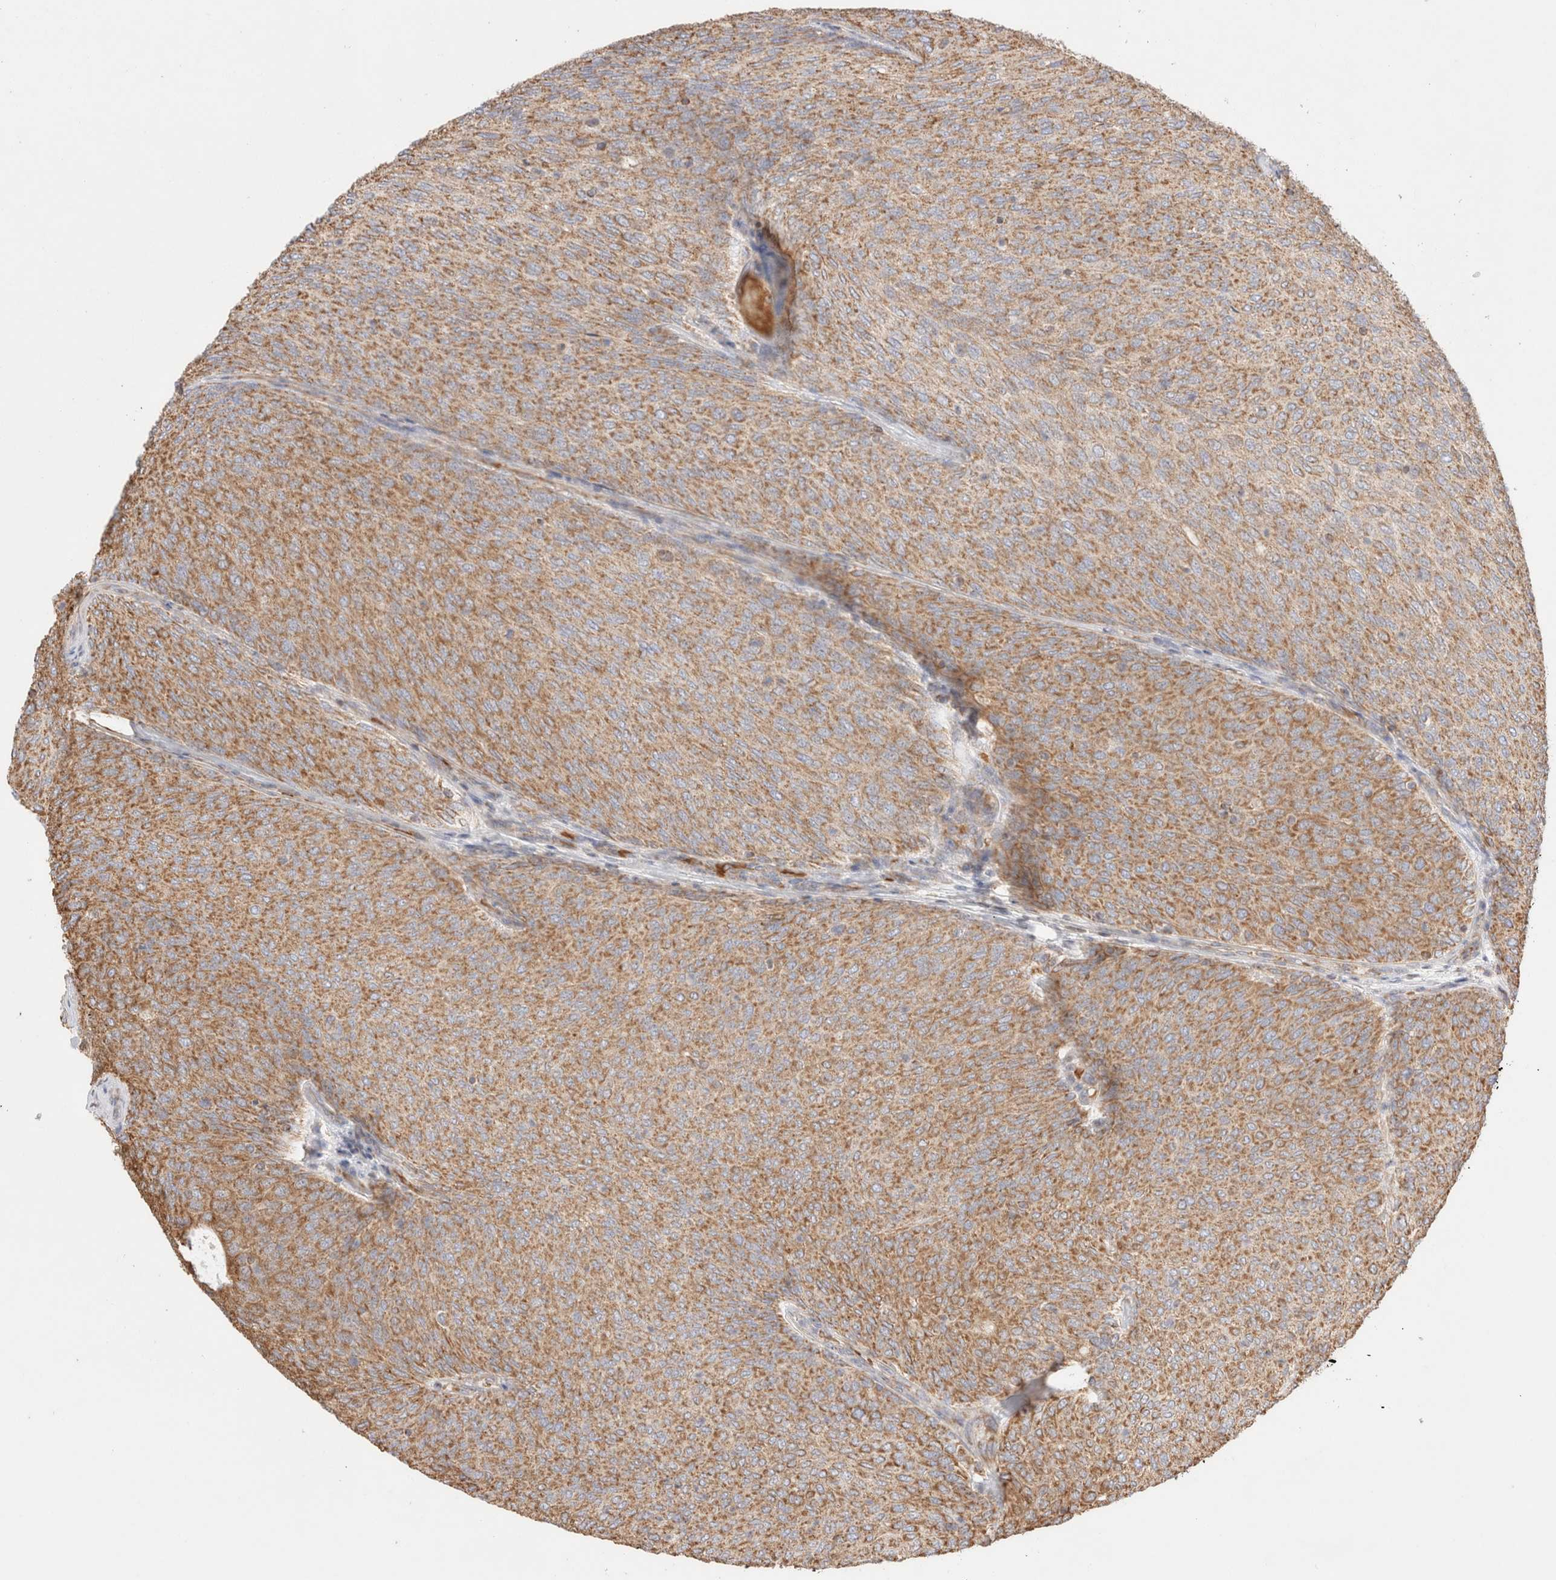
{"staining": {"intensity": "moderate", "quantity": ">75%", "location": "cytoplasmic/membranous"}, "tissue": "urothelial cancer", "cell_type": "Tumor cells", "image_type": "cancer", "snomed": [{"axis": "morphology", "description": "Urothelial carcinoma, Low grade"}, {"axis": "topography", "description": "Urinary bladder"}], "caption": "This photomicrograph demonstrates urothelial cancer stained with immunohistochemistry to label a protein in brown. The cytoplasmic/membranous of tumor cells show moderate positivity for the protein. Nuclei are counter-stained blue.", "gene": "TMPPE", "patient": {"sex": "female", "age": 79}}